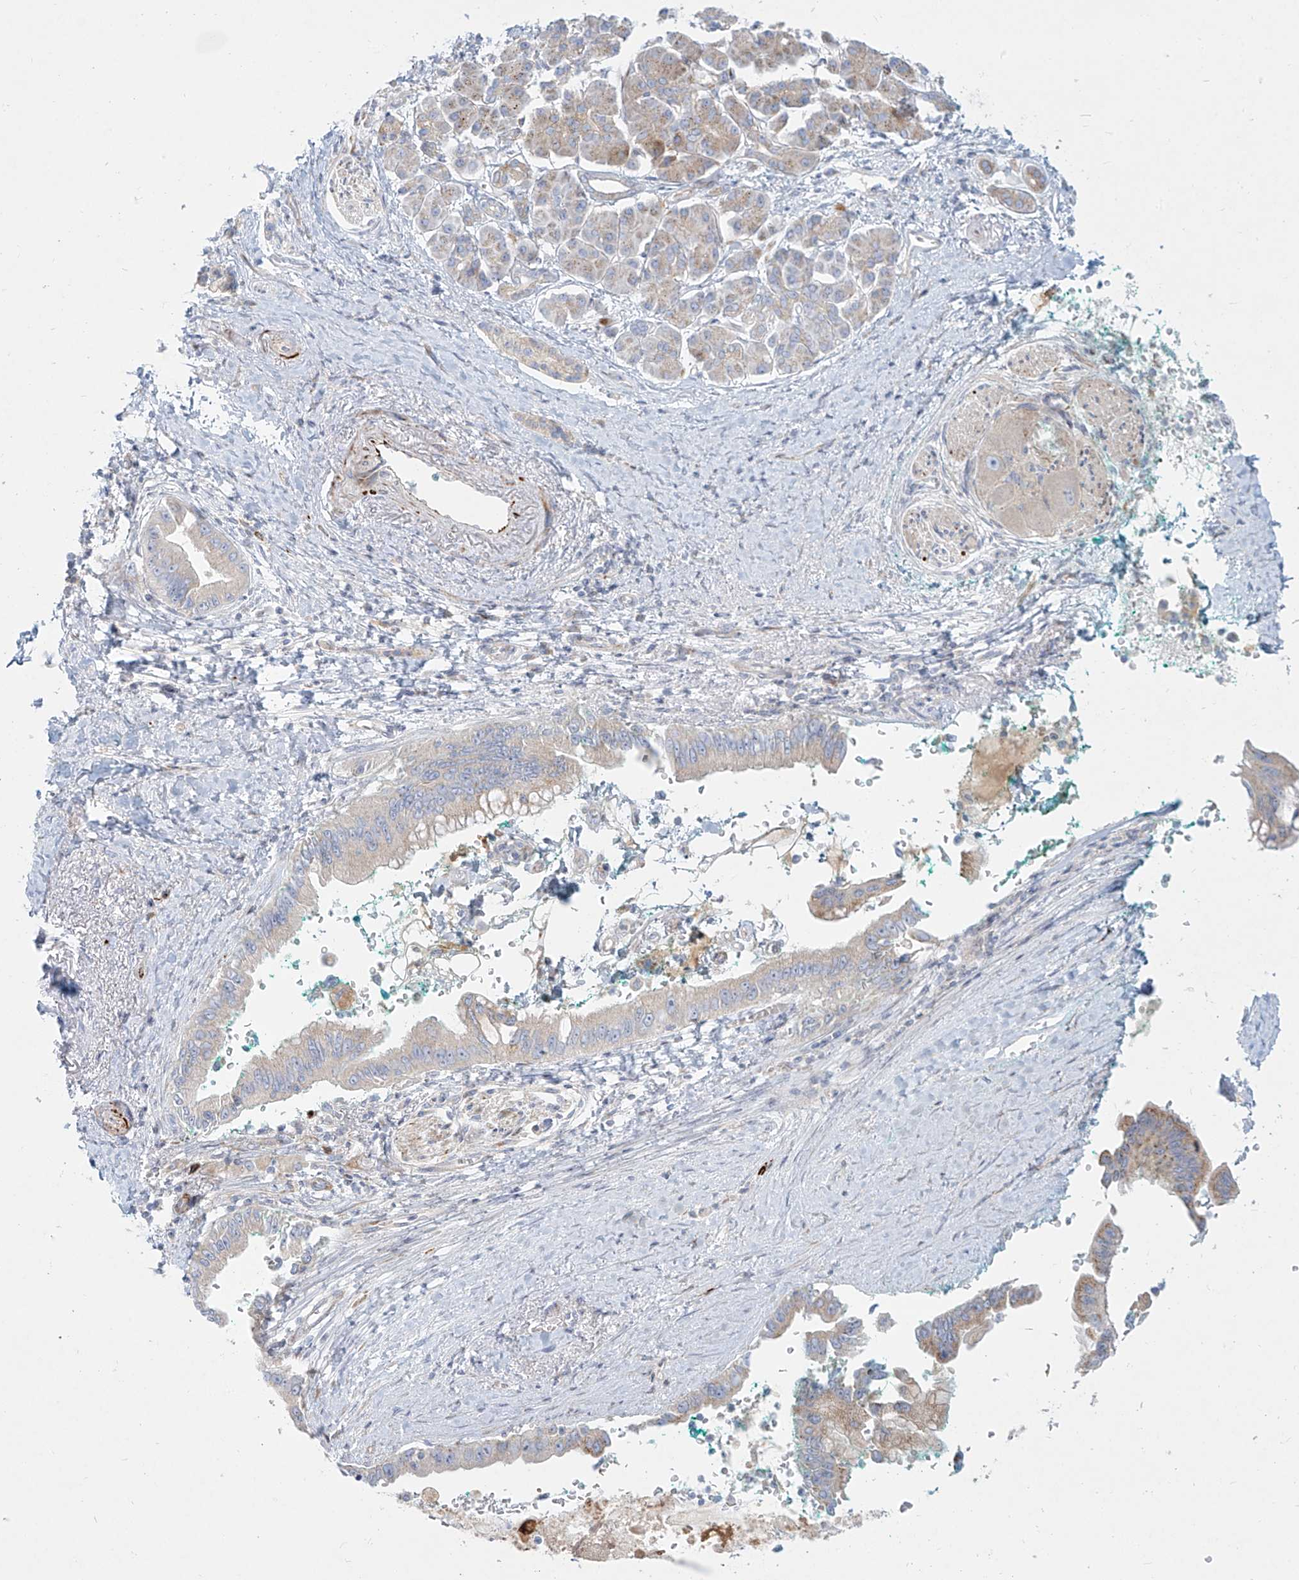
{"staining": {"intensity": "weak", "quantity": "<25%", "location": "cytoplasmic/membranous"}, "tissue": "pancreatic cancer", "cell_type": "Tumor cells", "image_type": "cancer", "snomed": [{"axis": "morphology", "description": "Adenocarcinoma, NOS"}, {"axis": "topography", "description": "Pancreas"}], "caption": "The micrograph demonstrates no staining of tumor cells in pancreatic adenocarcinoma. (DAB IHC visualized using brightfield microscopy, high magnification).", "gene": "MTX2", "patient": {"sex": "male", "age": 78}}